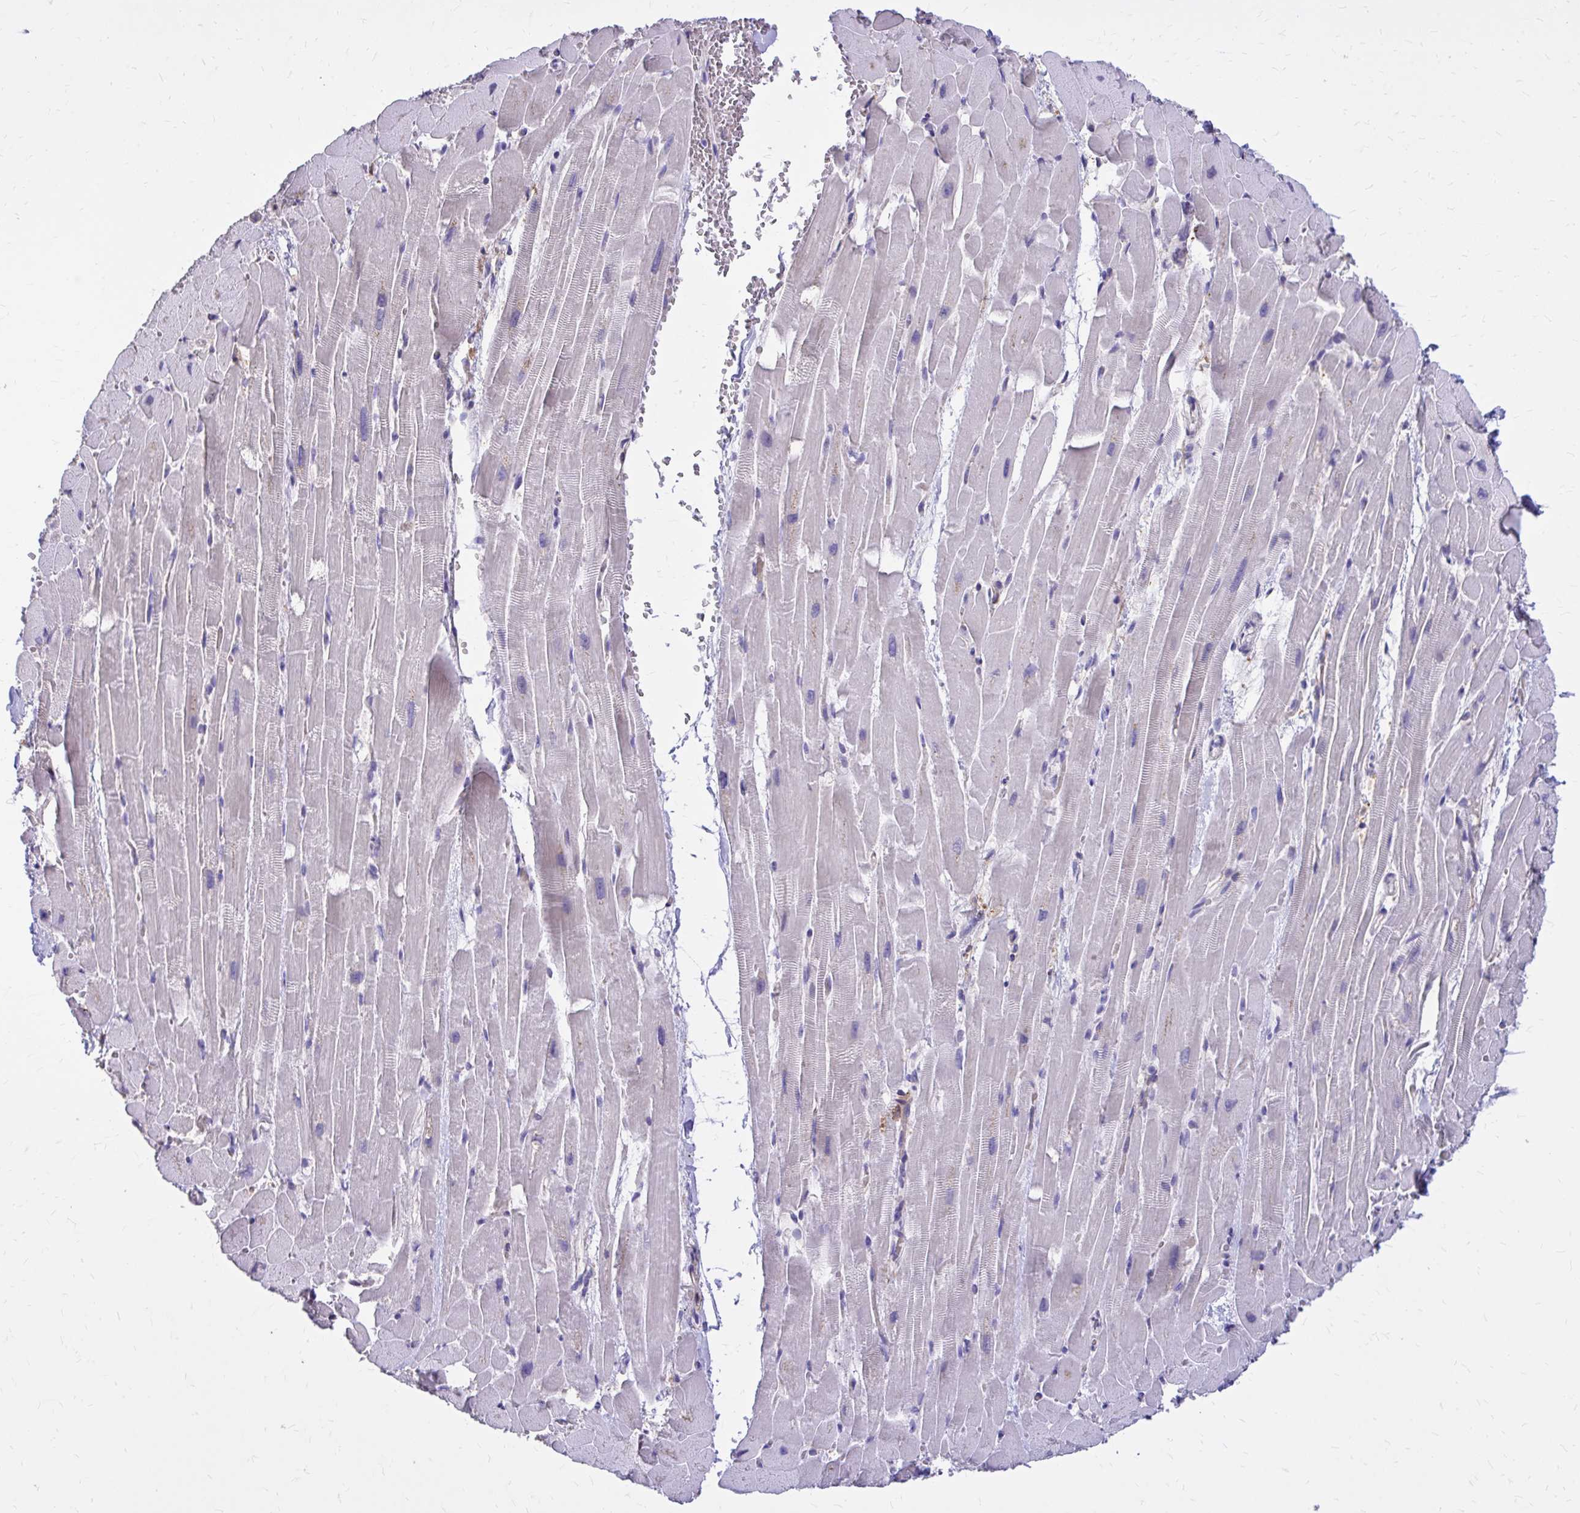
{"staining": {"intensity": "negative", "quantity": "none", "location": "none"}, "tissue": "heart muscle", "cell_type": "Cardiomyocytes", "image_type": "normal", "snomed": [{"axis": "morphology", "description": "Normal tissue, NOS"}, {"axis": "topography", "description": "Heart"}], "caption": "Unremarkable heart muscle was stained to show a protein in brown. There is no significant staining in cardiomyocytes.", "gene": "EPB41L1", "patient": {"sex": "male", "age": 37}}